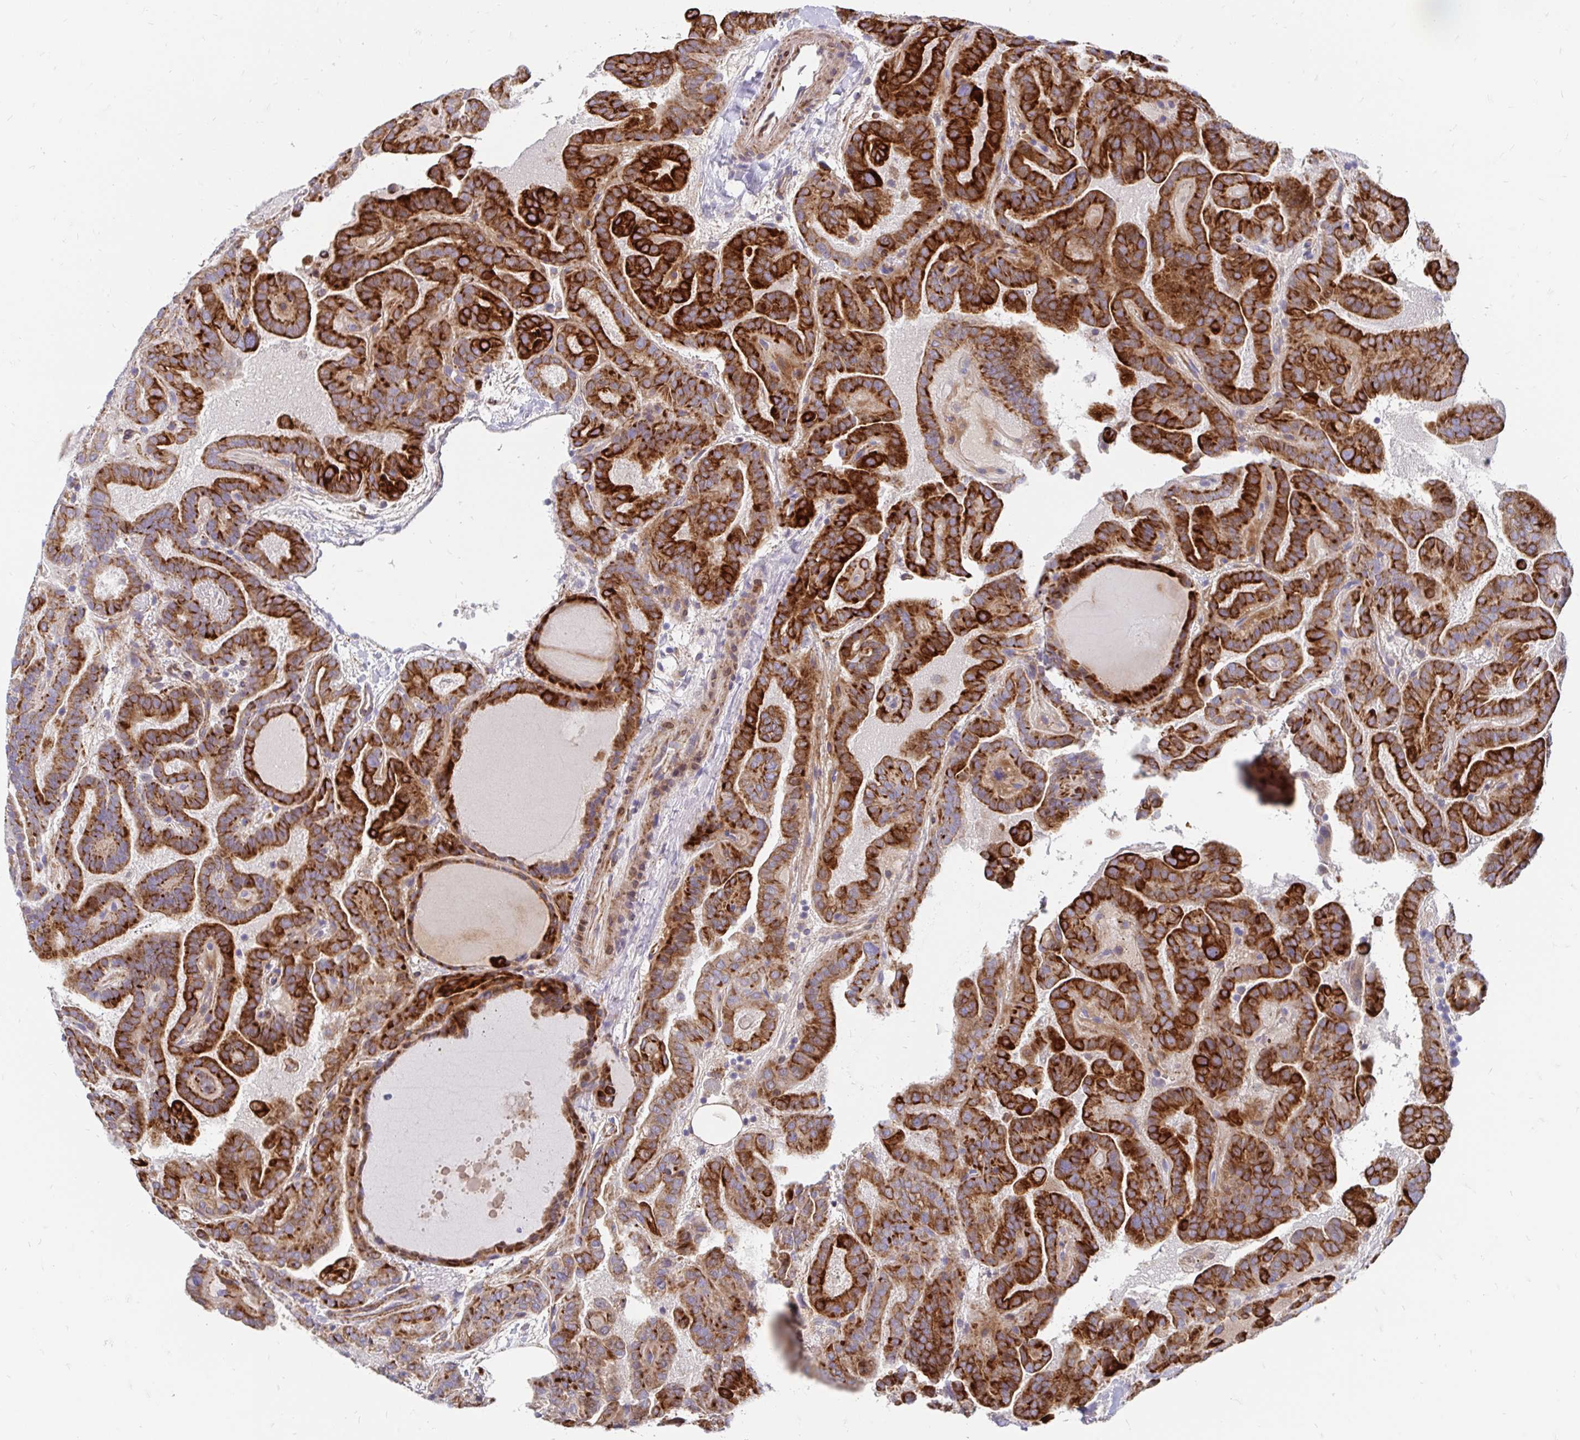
{"staining": {"intensity": "strong", "quantity": ">75%", "location": "cytoplasmic/membranous"}, "tissue": "thyroid cancer", "cell_type": "Tumor cells", "image_type": "cancer", "snomed": [{"axis": "morphology", "description": "Papillary adenocarcinoma, NOS"}, {"axis": "topography", "description": "Thyroid gland"}], "caption": "DAB (3,3'-diaminobenzidine) immunohistochemical staining of papillary adenocarcinoma (thyroid) displays strong cytoplasmic/membranous protein staining in about >75% of tumor cells.", "gene": "CDKL1", "patient": {"sex": "female", "age": 46}}